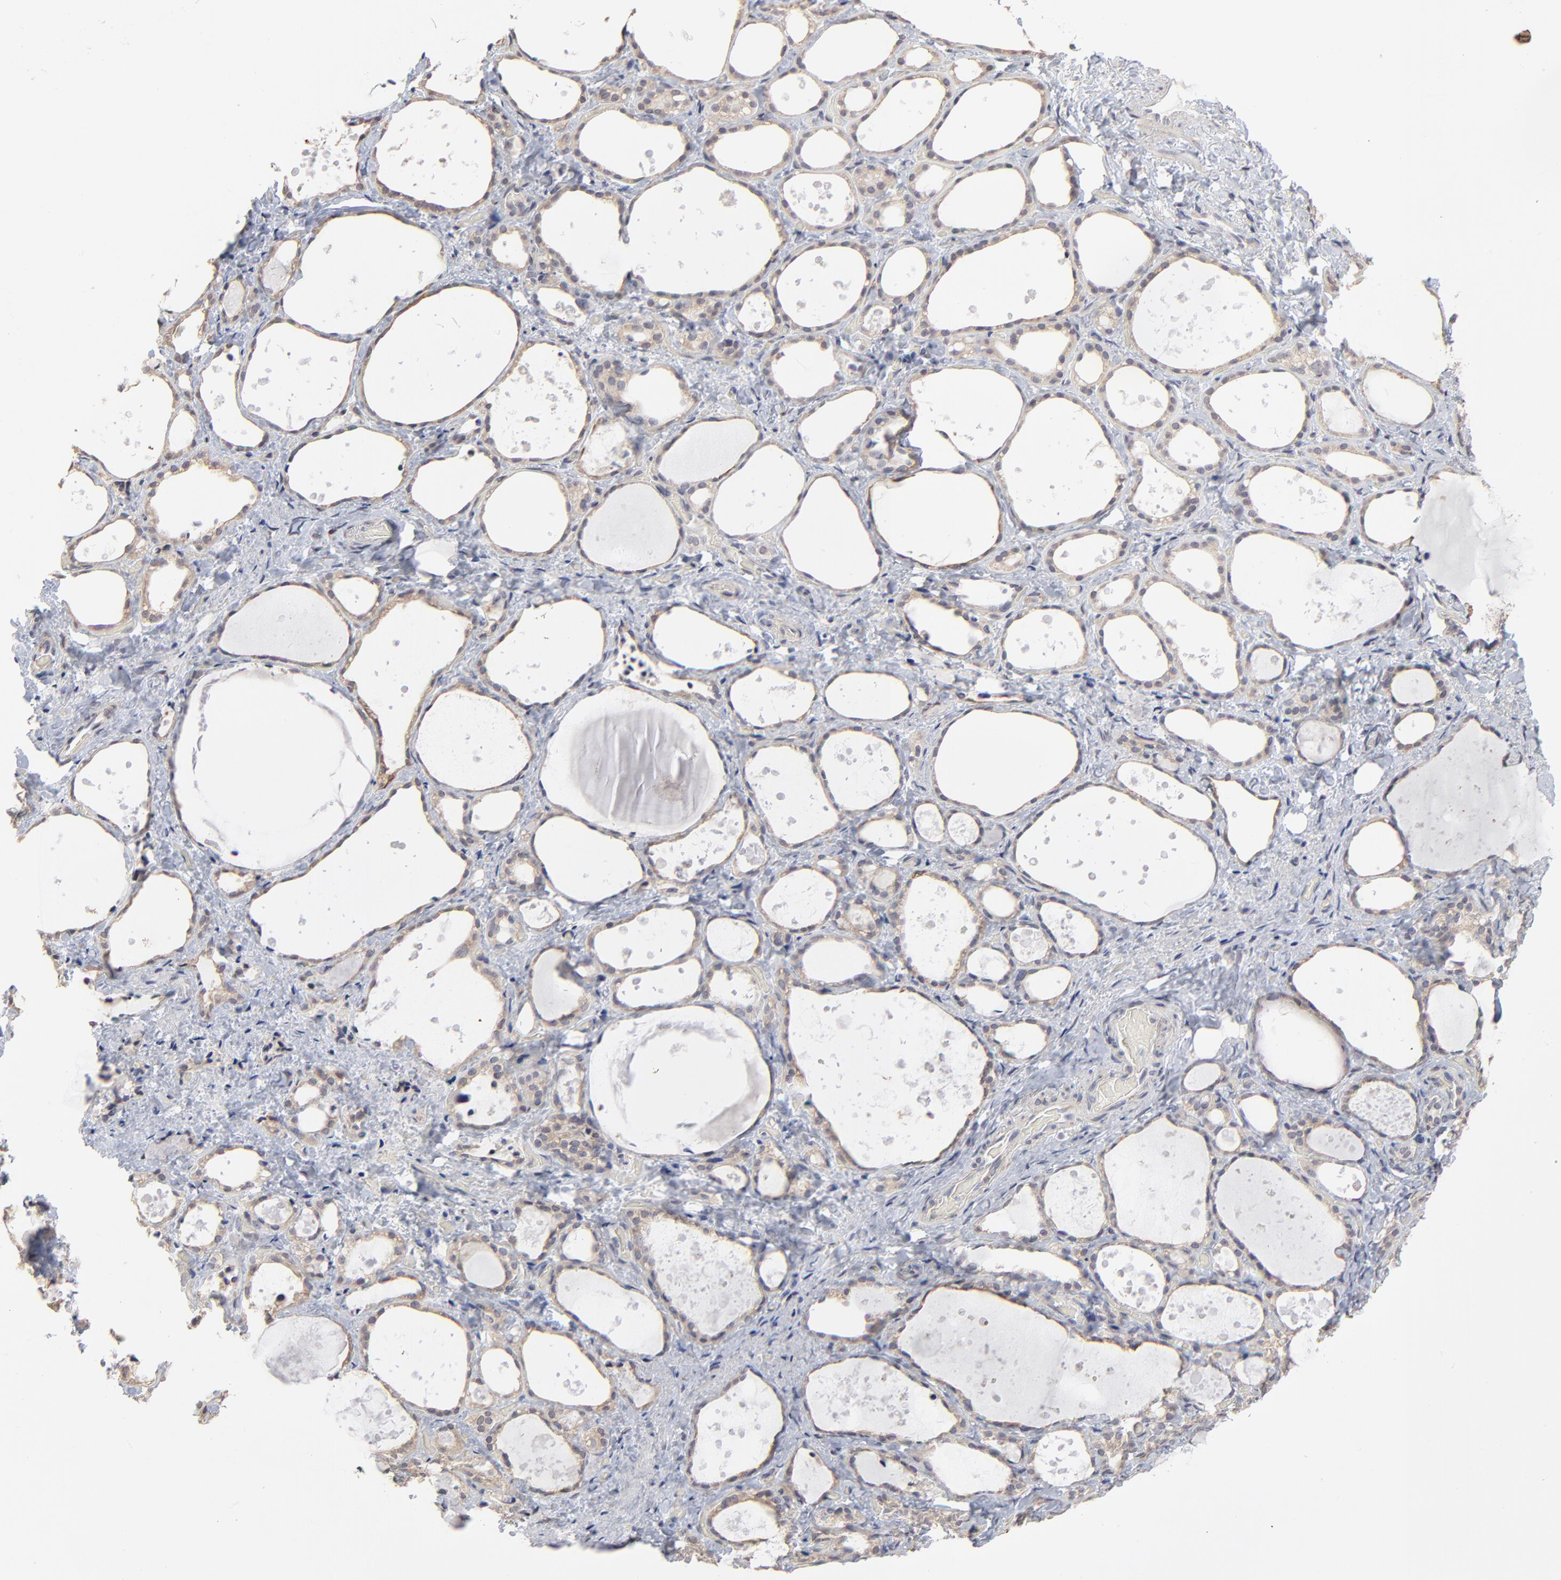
{"staining": {"intensity": "weak", "quantity": ">75%", "location": "cytoplasmic/membranous"}, "tissue": "thyroid gland", "cell_type": "Glandular cells", "image_type": "normal", "snomed": [{"axis": "morphology", "description": "Normal tissue, NOS"}, {"axis": "topography", "description": "Thyroid gland"}], "caption": "Approximately >75% of glandular cells in benign human thyroid gland display weak cytoplasmic/membranous protein expression as visualized by brown immunohistochemical staining.", "gene": "MAGEA10", "patient": {"sex": "female", "age": 75}}